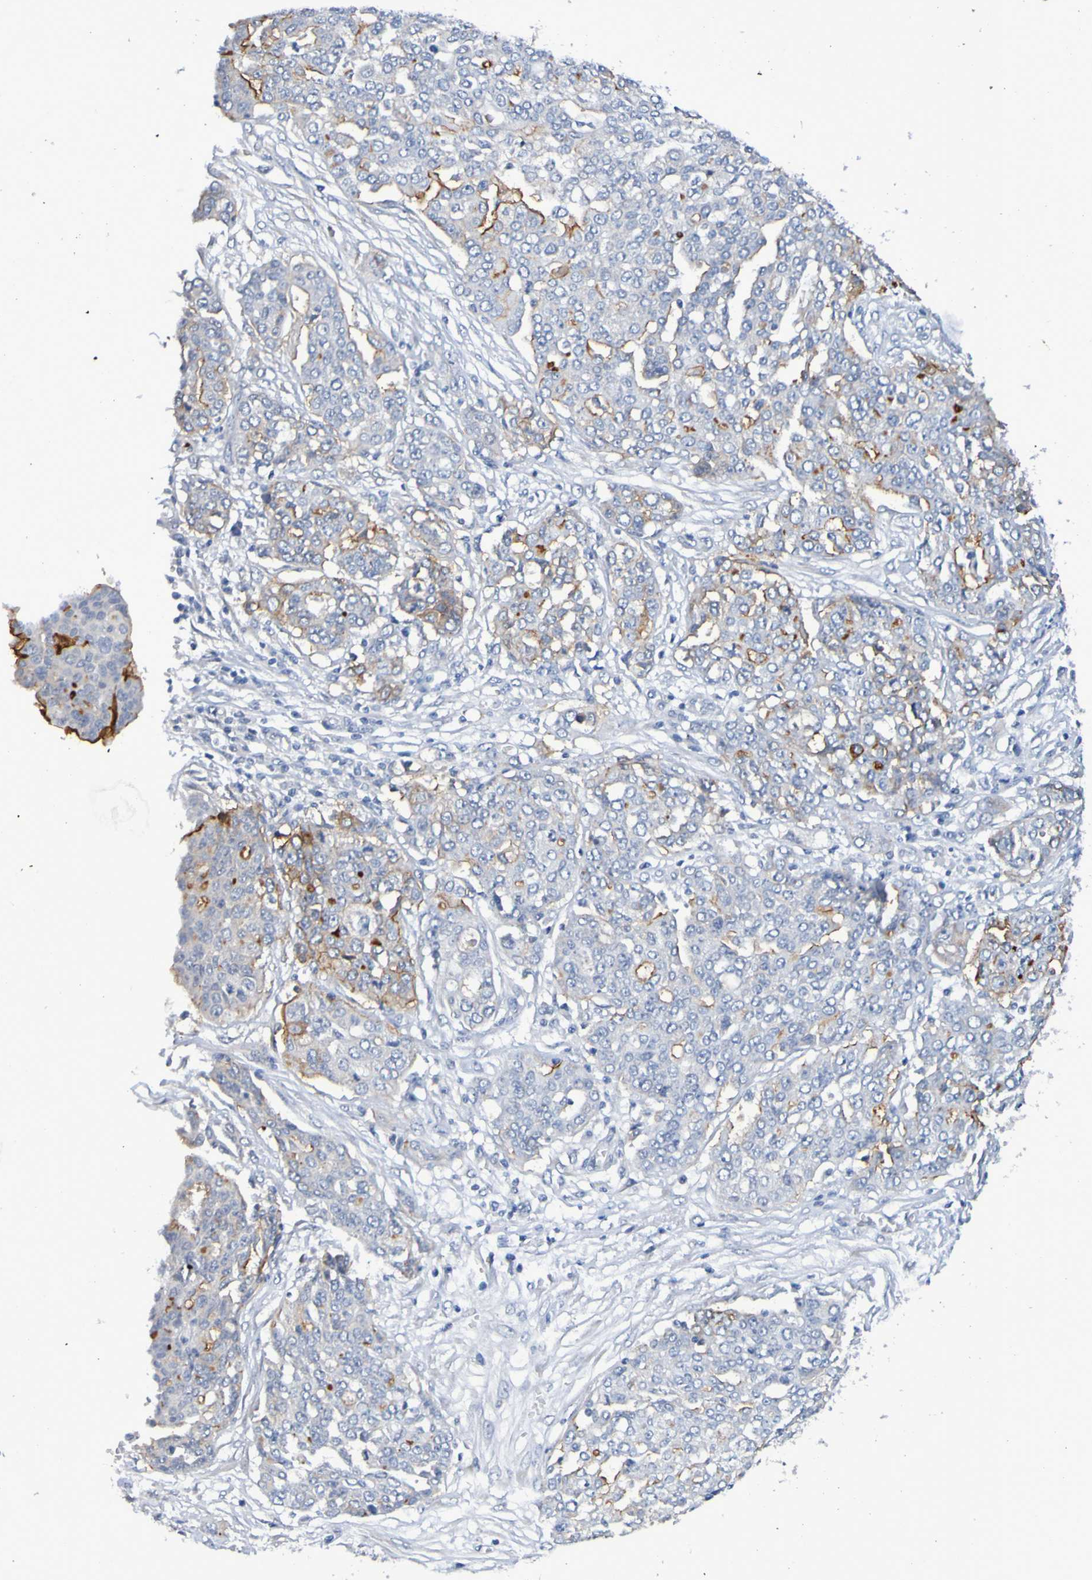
{"staining": {"intensity": "moderate", "quantity": "<25%", "location": "cytoplasmic/membranous"}, "tissue": "ovarian cancer", "cell_type": "Tumor cells", "image_type": "cancer", "snomed": [{"axis": "morphology", "description": "Cystadenocarcinoma, serous, NOS"}, {"axis": "topography", "description": "Soft tissue"}, {"axis": "topography", "description": "Ovary"}], "caption": "Tumor cells display low levels of moderate cytoplasmic/membranous expression in approximately <25% of cells in human ovarian cancer (serous cystadenocarcinoma).", "gene": "VMA21", "patient": {"sex": "female", "age": 57}}